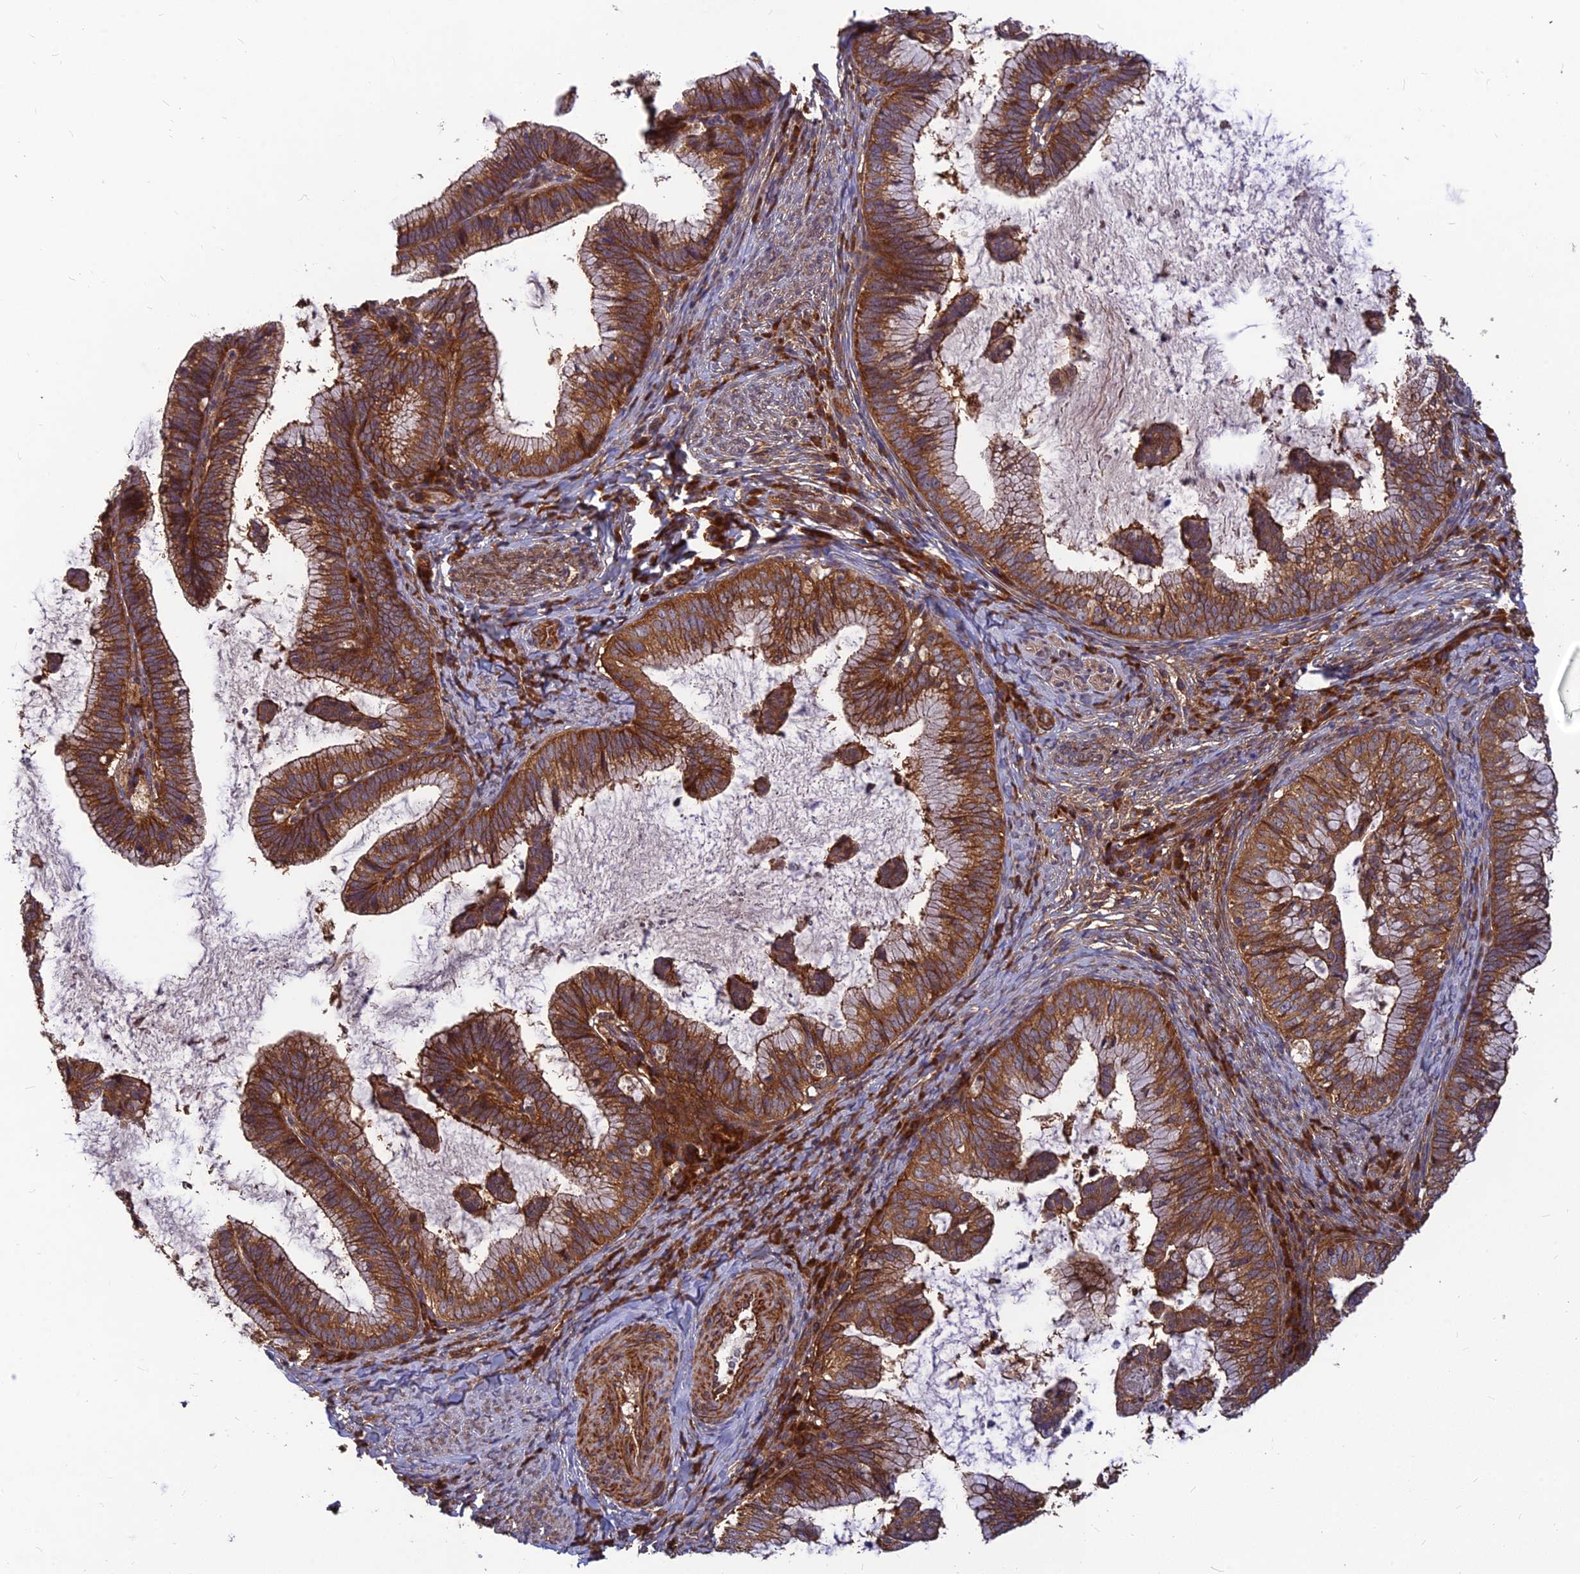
{"staining": {"intensity": "strong", "quantity": ">75%", "location": "cytoplasmic/membranous"}, "tissue": "cervical cancer", "cell_type": "Tumor cells", "image_type": "cancer", "snomed": [{"axis": "morphology", "description": "Adenocarcinoma, NOS"}, {"axis": "topography", "description": "Cervix"}], "caption": "The image demonstrates a brown stain indicating the presence of a protein in the cytoplasmic/membranous of tumor cells in cervical cancer.", "gene": "RELCH", "patient": {"sex": "female", "age": 36}}